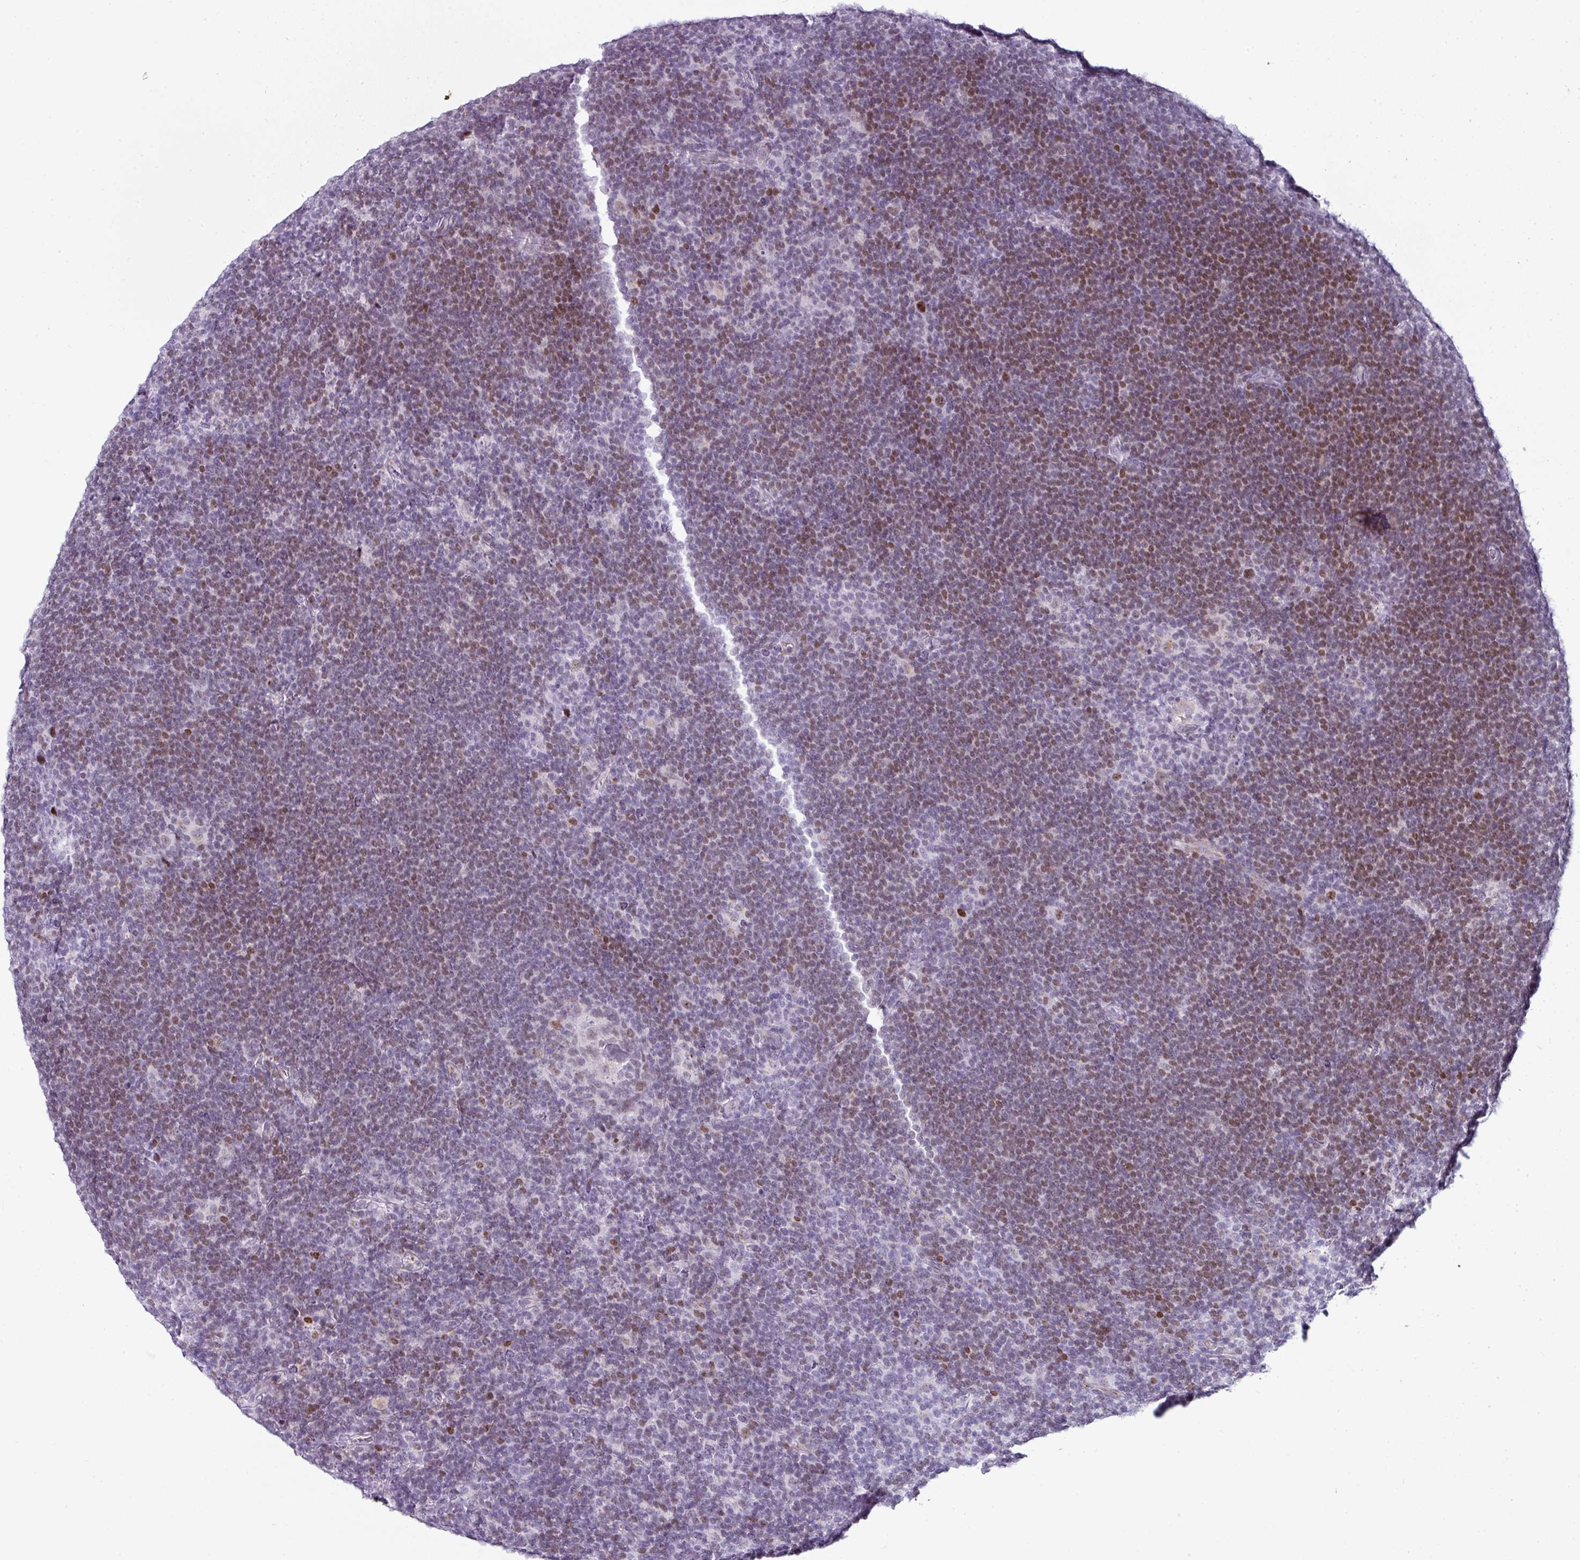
{"staining": {"intensity": "negative", "quantity": "none", "location": "none"}, "tissue": "lymphoma", "cell_type": "Tumor cells", "image_type": "cancer", "snomed": [{"axis": "morphology", "description": "Hodgkin's disease, NOS"}, {"axis": "topography", "description": "Lymph node"}], "caption": "Immunohistochemical staining of human Hodgkin's disease shows no significant staining in tumor cells.", "gene": "SYT8", "patient": {"sex": "female", "age": 57}}